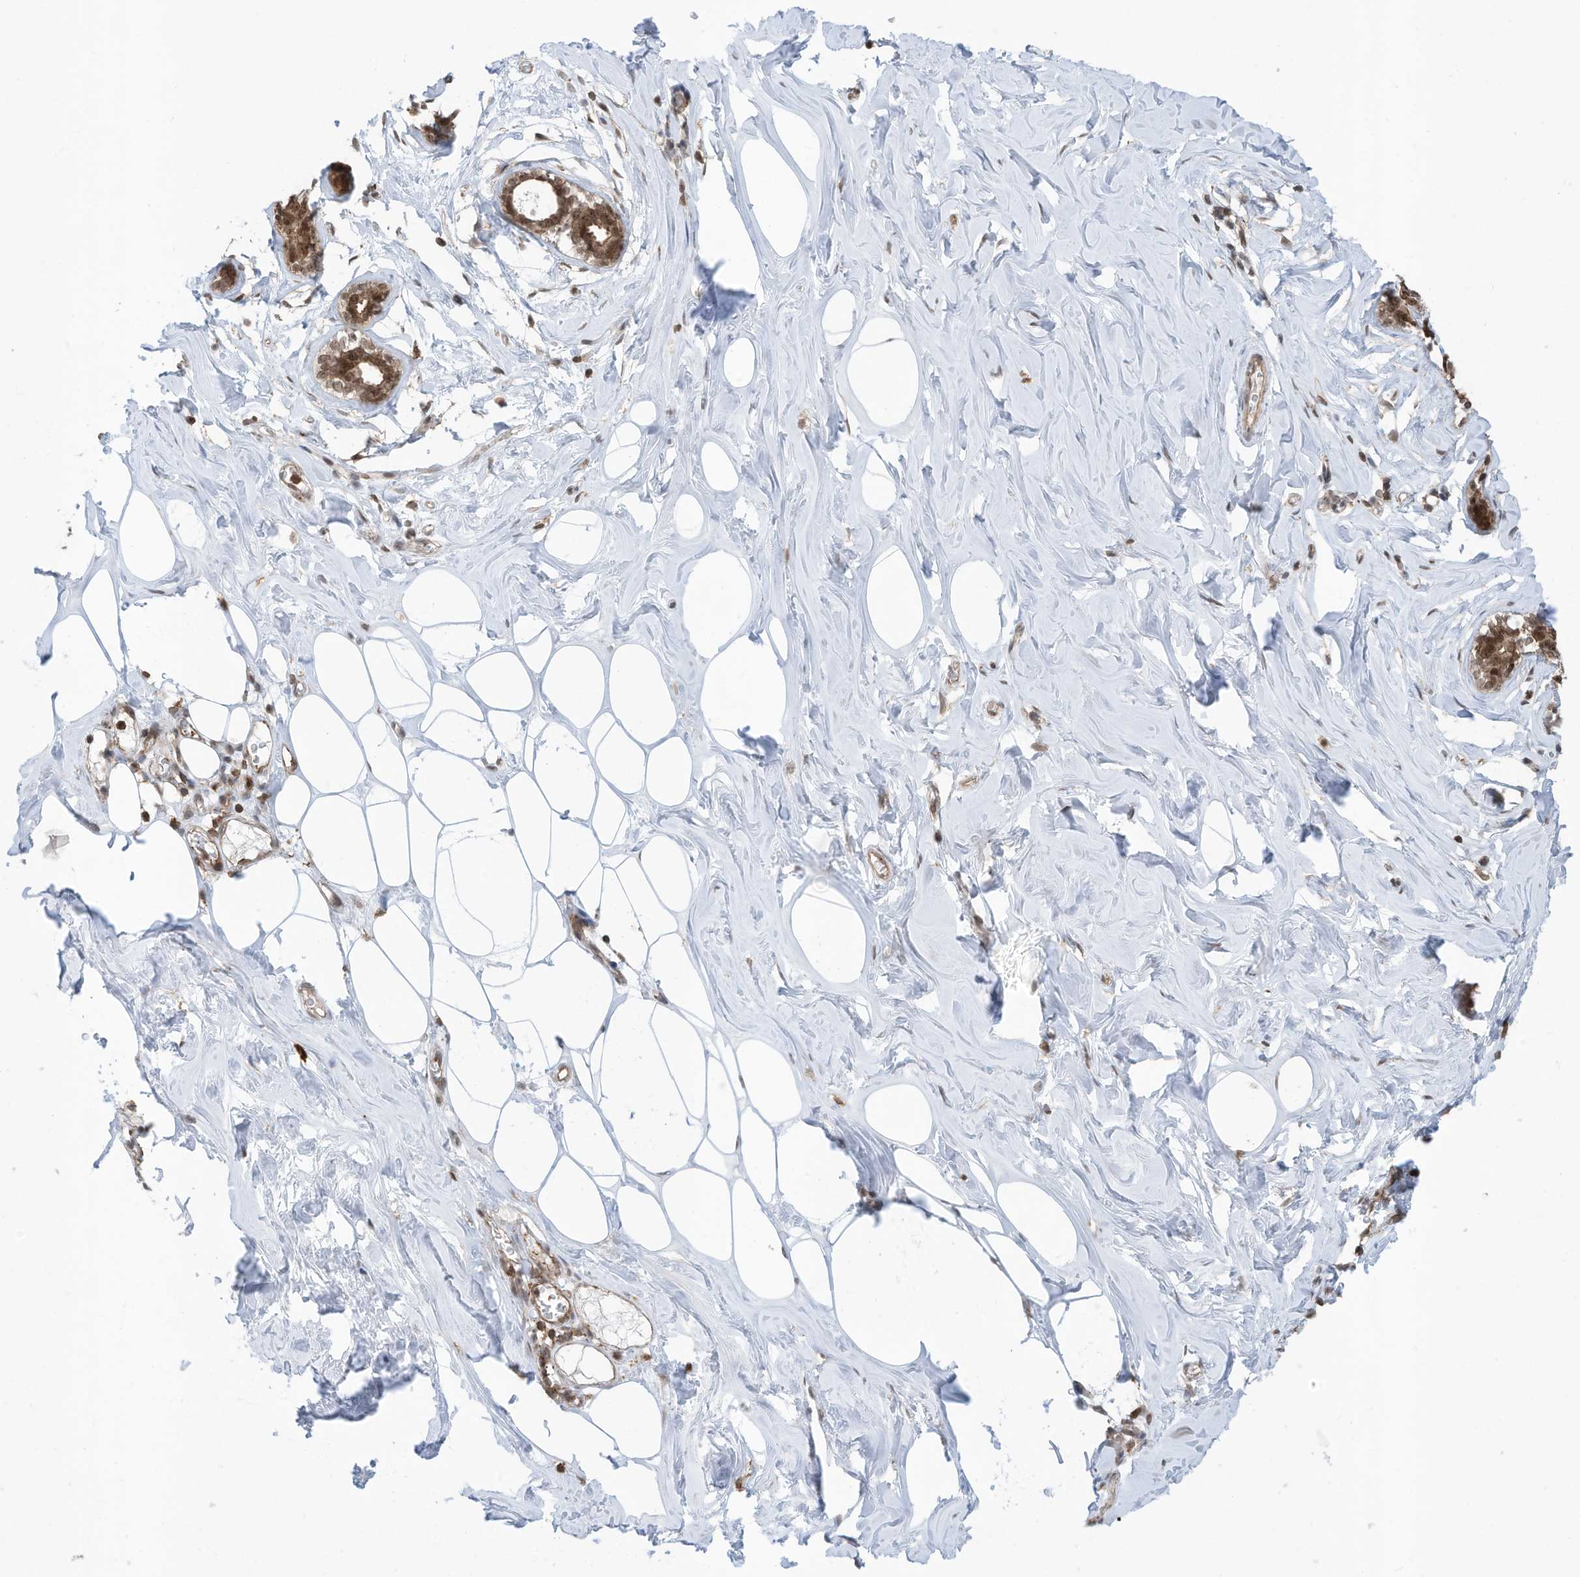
{"staining": {"intensity": "negative", "quantity": "none", "location": "none"}, "tissue": "adipose tissue", "cell_type": "Adipocytes", "image_type": "normal", "snomed": [{"axis": "morphology", "description": "Normal tissue, NOS"}, {"axis": "morphology", "description": "Fibrosis, NOS"}, {"axis": "topography", "description": "Breast"}, {"axis": "topography", "description": "Adipose tissue"}], "caption": "Photomicrograph shows no significant protein expression in adipocytes of benign adipose tissue.", "gene": "REPIN1", "patient": {"sex": "female", "age": 39}}